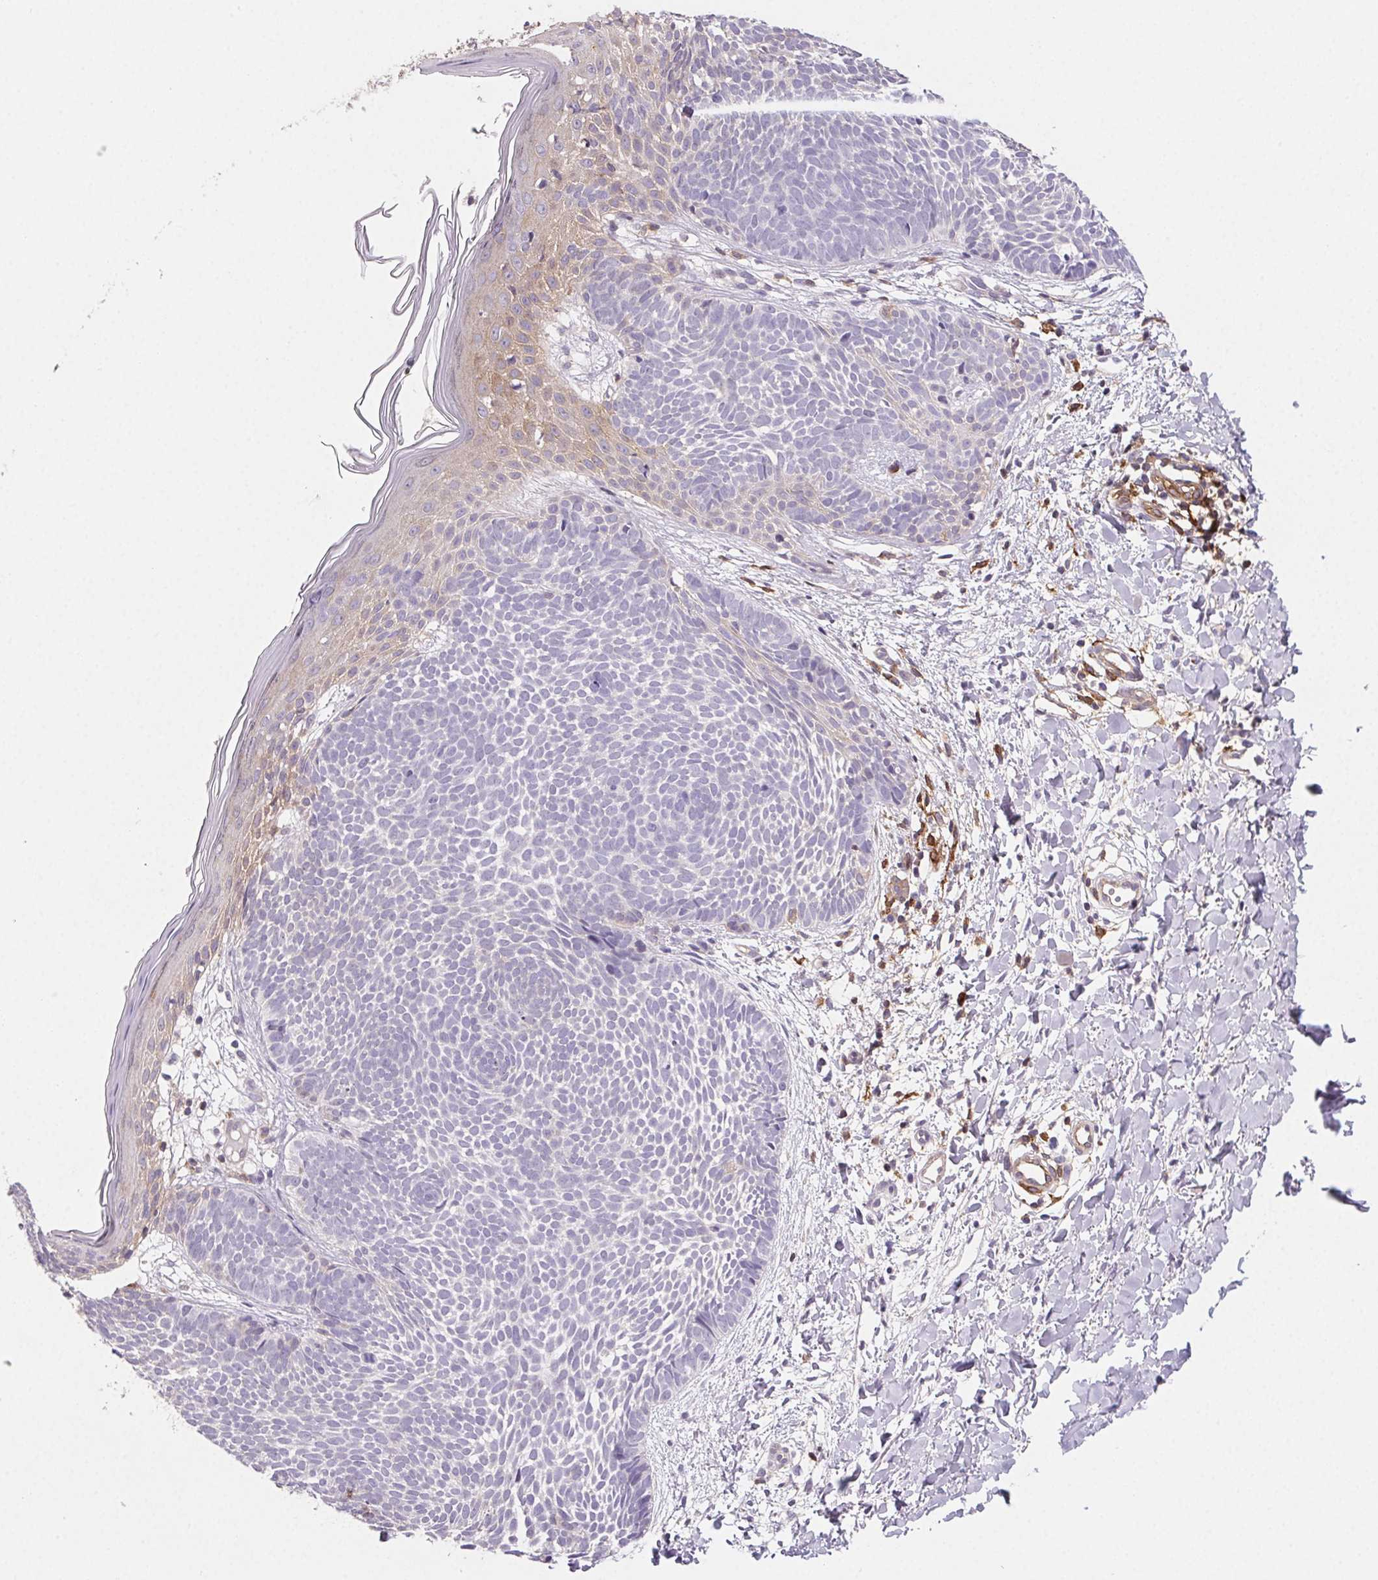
{"staining": {"intensity": "negative", "quantity": "none", "location": "none"}, "tissue": "skin cancer", "cell_type": "Tumor cells", "image_type": "cancer", "snomed": [{"axis": "morphology", "description": "Basal cell carcinoma"}, {"axis": "topography", "description": "Skin"}], "caption": "IHC micrograph of skin basal cell carcinoma stained for a protein (brown), which shows no staining in tumor cells.", "gene": "GBP1", "patient": {"sex": "female", "age": 51}}